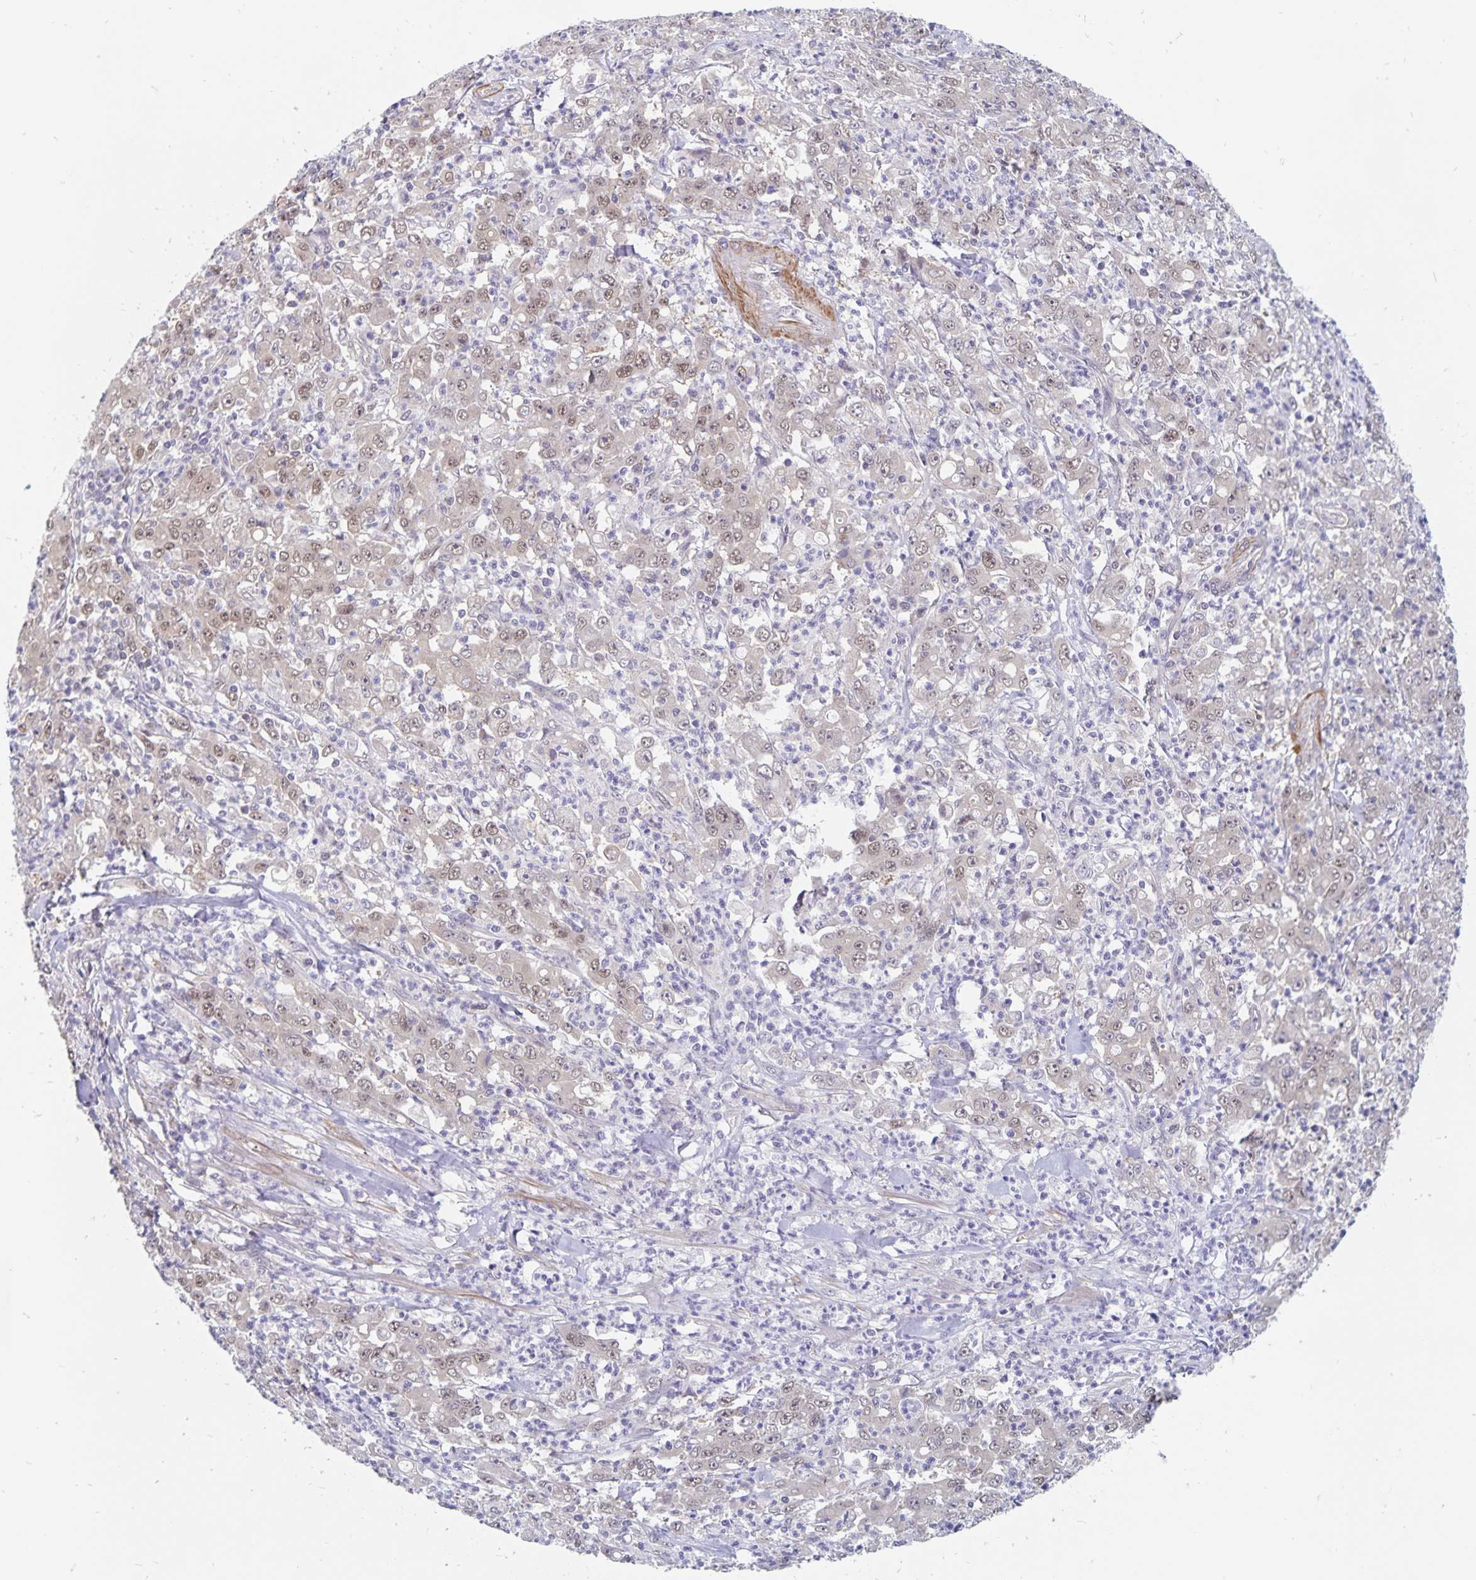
{"staining": {"intensity": "weak", "quantity": "25%-75%", "location": "nuclear"}, "tissue": "stomach cancer", "cell_type": "Tumor cells", "image_type": "cancer", "snomed": [{"axis": "morphology", "description": "Adenocarcinoma, NOS"}, {"axis": "topography", "description": "Stomach, lower"}], "caption": "Immunohistochemistry photomicrograph of human stomach cancer (adenocarcinoma) stained for a protein (brown), which displays low levels of weak nuclear staining in approximately 25%-75% of tumor cells.", "gene": "BAG6", "patient": {"sex": "female", "age": 71}}